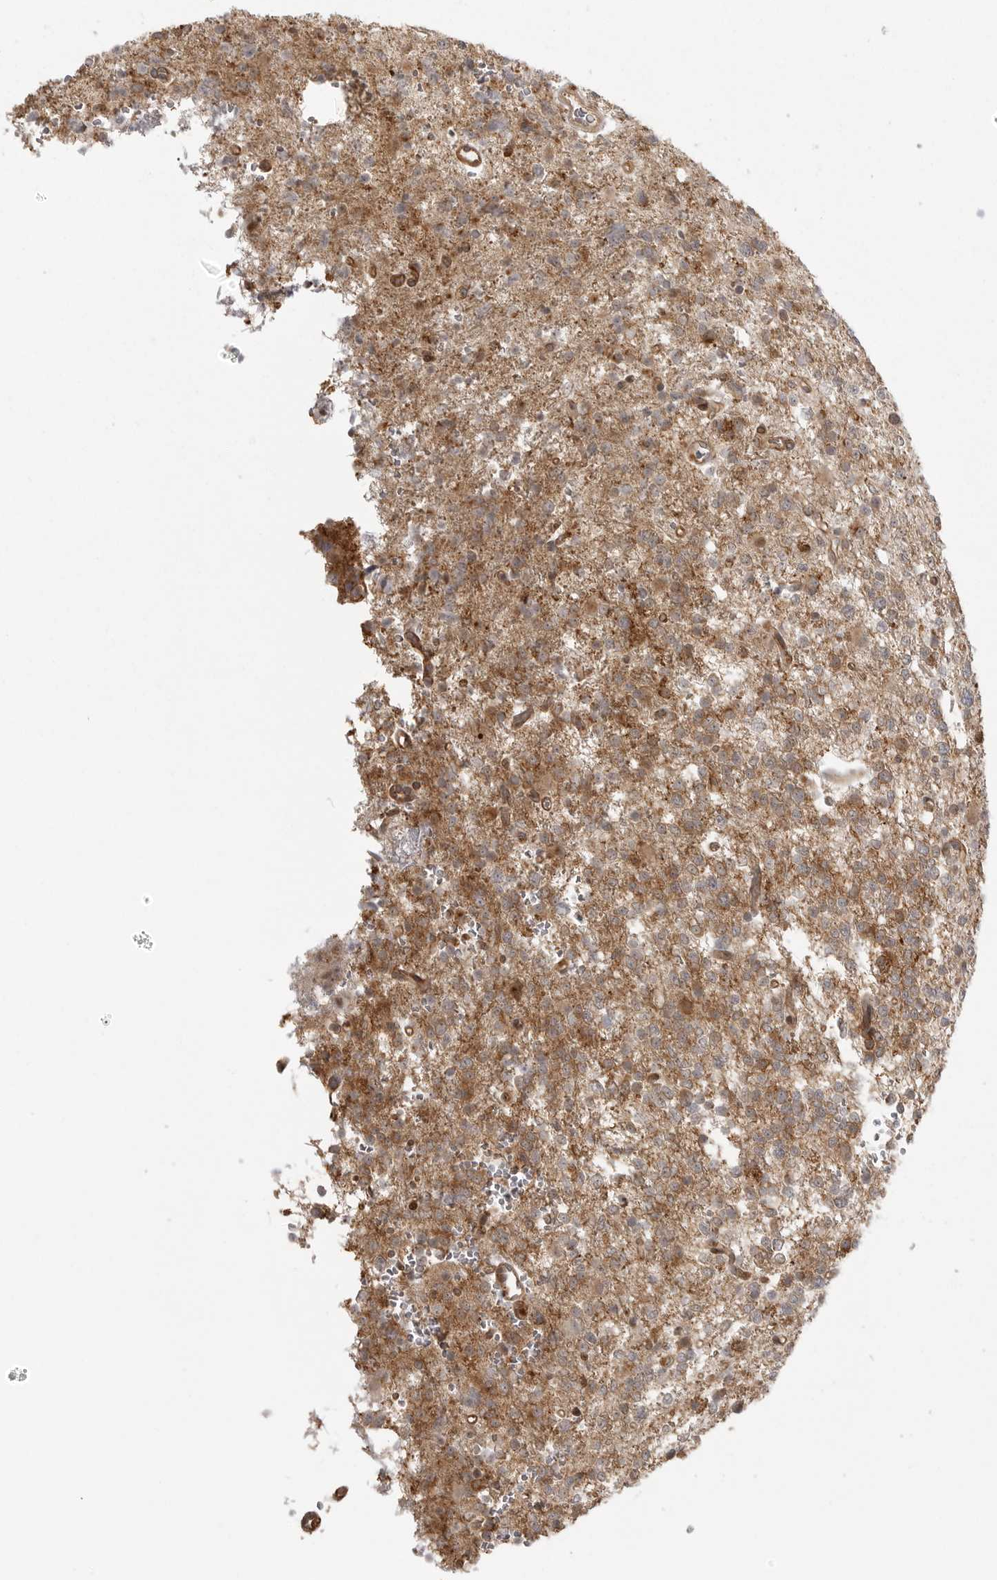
{"staining": {"intensity": "moderate", "quantity": ">75%", "location": "cytoplasmic/membranous"}, "tissue": "glioma", "cell_type": "Tumor cells", "image_type": "cancer", "snomed": [{"axis": "morphology", "description": "Glioma, malignant, High grade"}, {"axis": "topography", "description": "Brain"}], "caption": "Brown immunohistochemical staining in human malignant glioma (high-grade) exhibits moderate cytoplasmic/membranous positivity in approximately >75% of tumor cells.", "gene": "FAT3", "patient": {"sex": "female", "age": 62}}